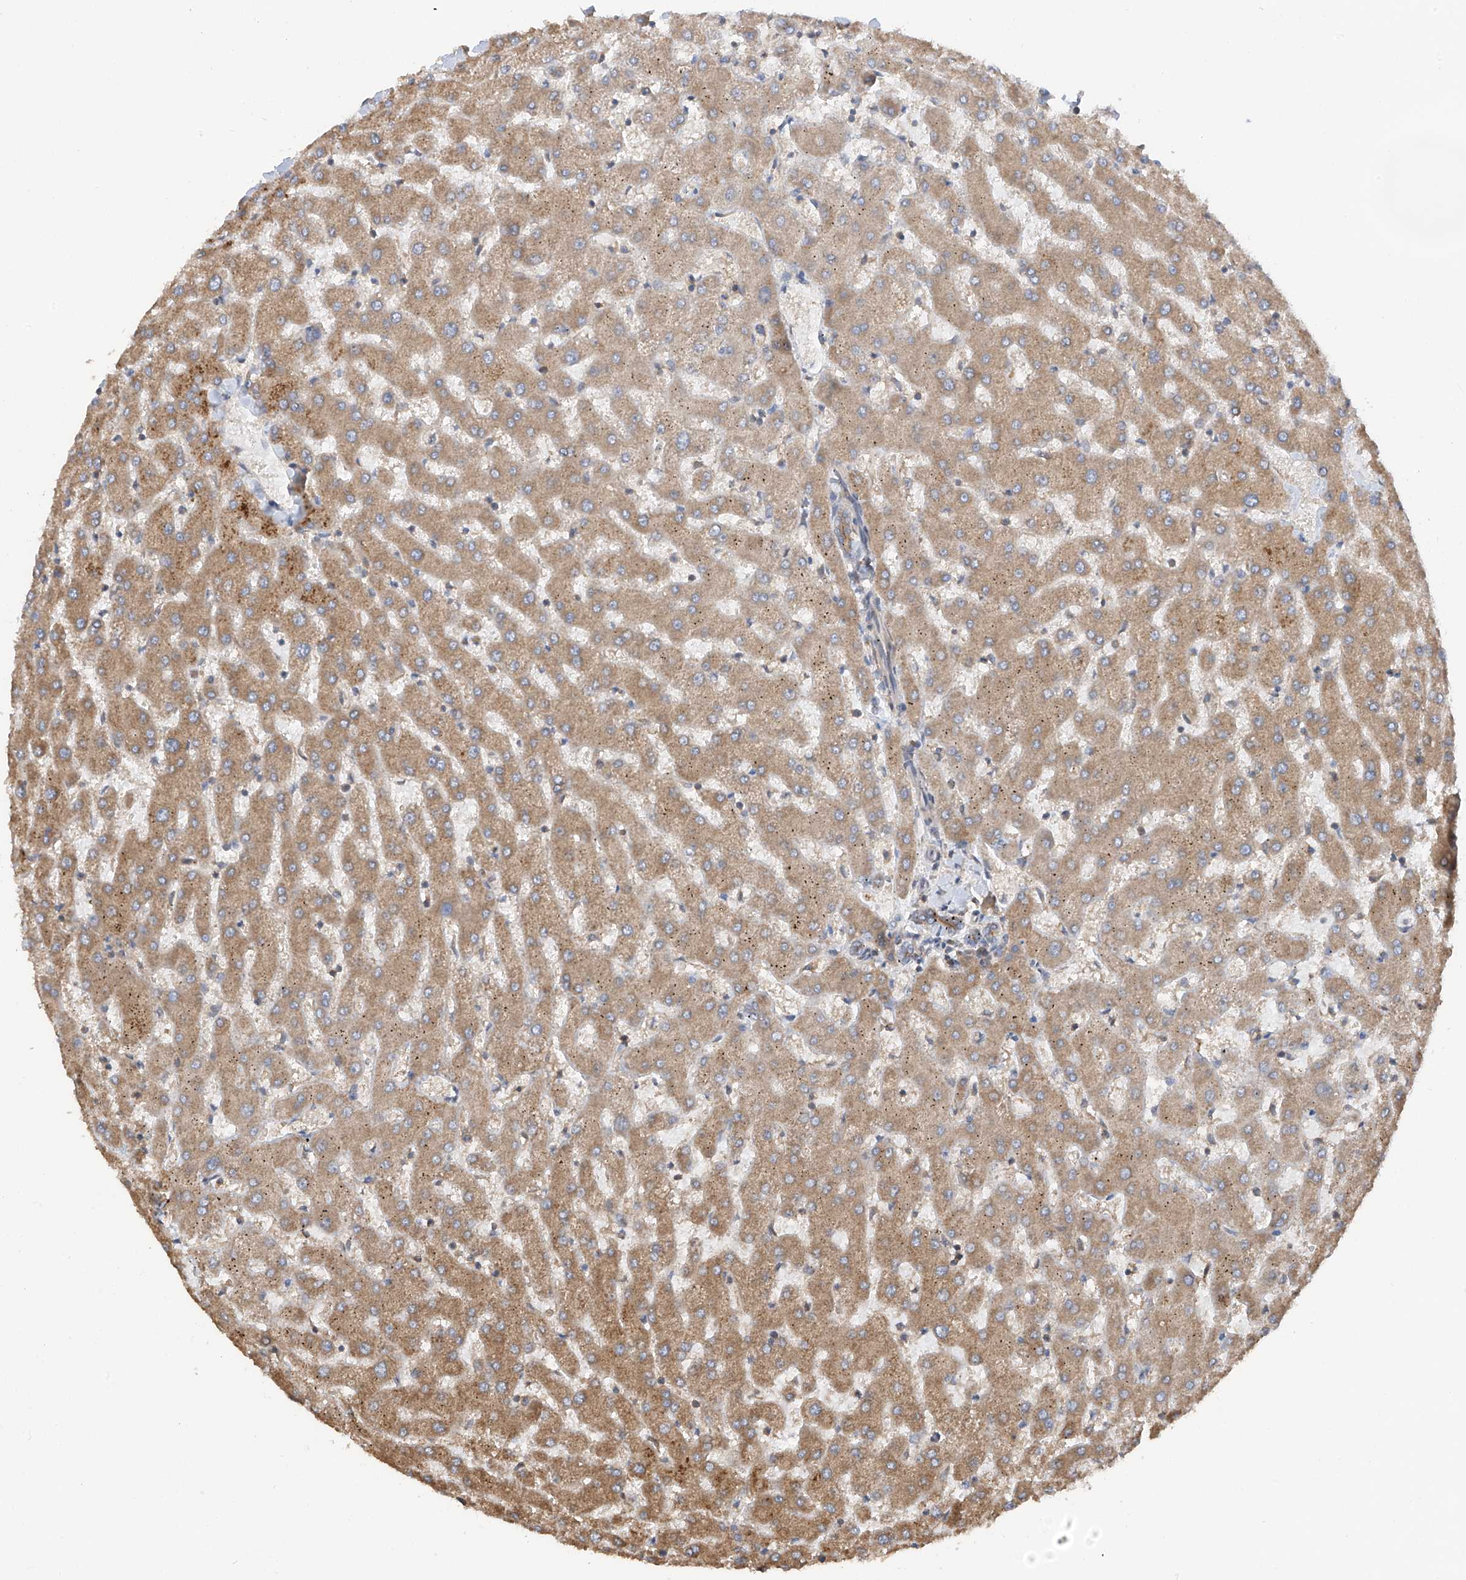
{"staining": {"intensity": "moderate", "quantity": ">75%", "location": "cytoplasmic/membranous"}, "tissue": "liver", "cell_type": "Cholangiocytes", "image_type": "normal", "snomed": [{"axis": "morphology", "description": "Normal tissue, NOS"}, {"axis": "topography", "description": "Liver"}], "caption": "Liver stained for a protein (brown) demonstrates moderate cytoplasmic/membranous positive expression in approximately >75% of cholangiocytes.", "gene": "RPAIN", "patient": {"sex": "female", "age": 63}}